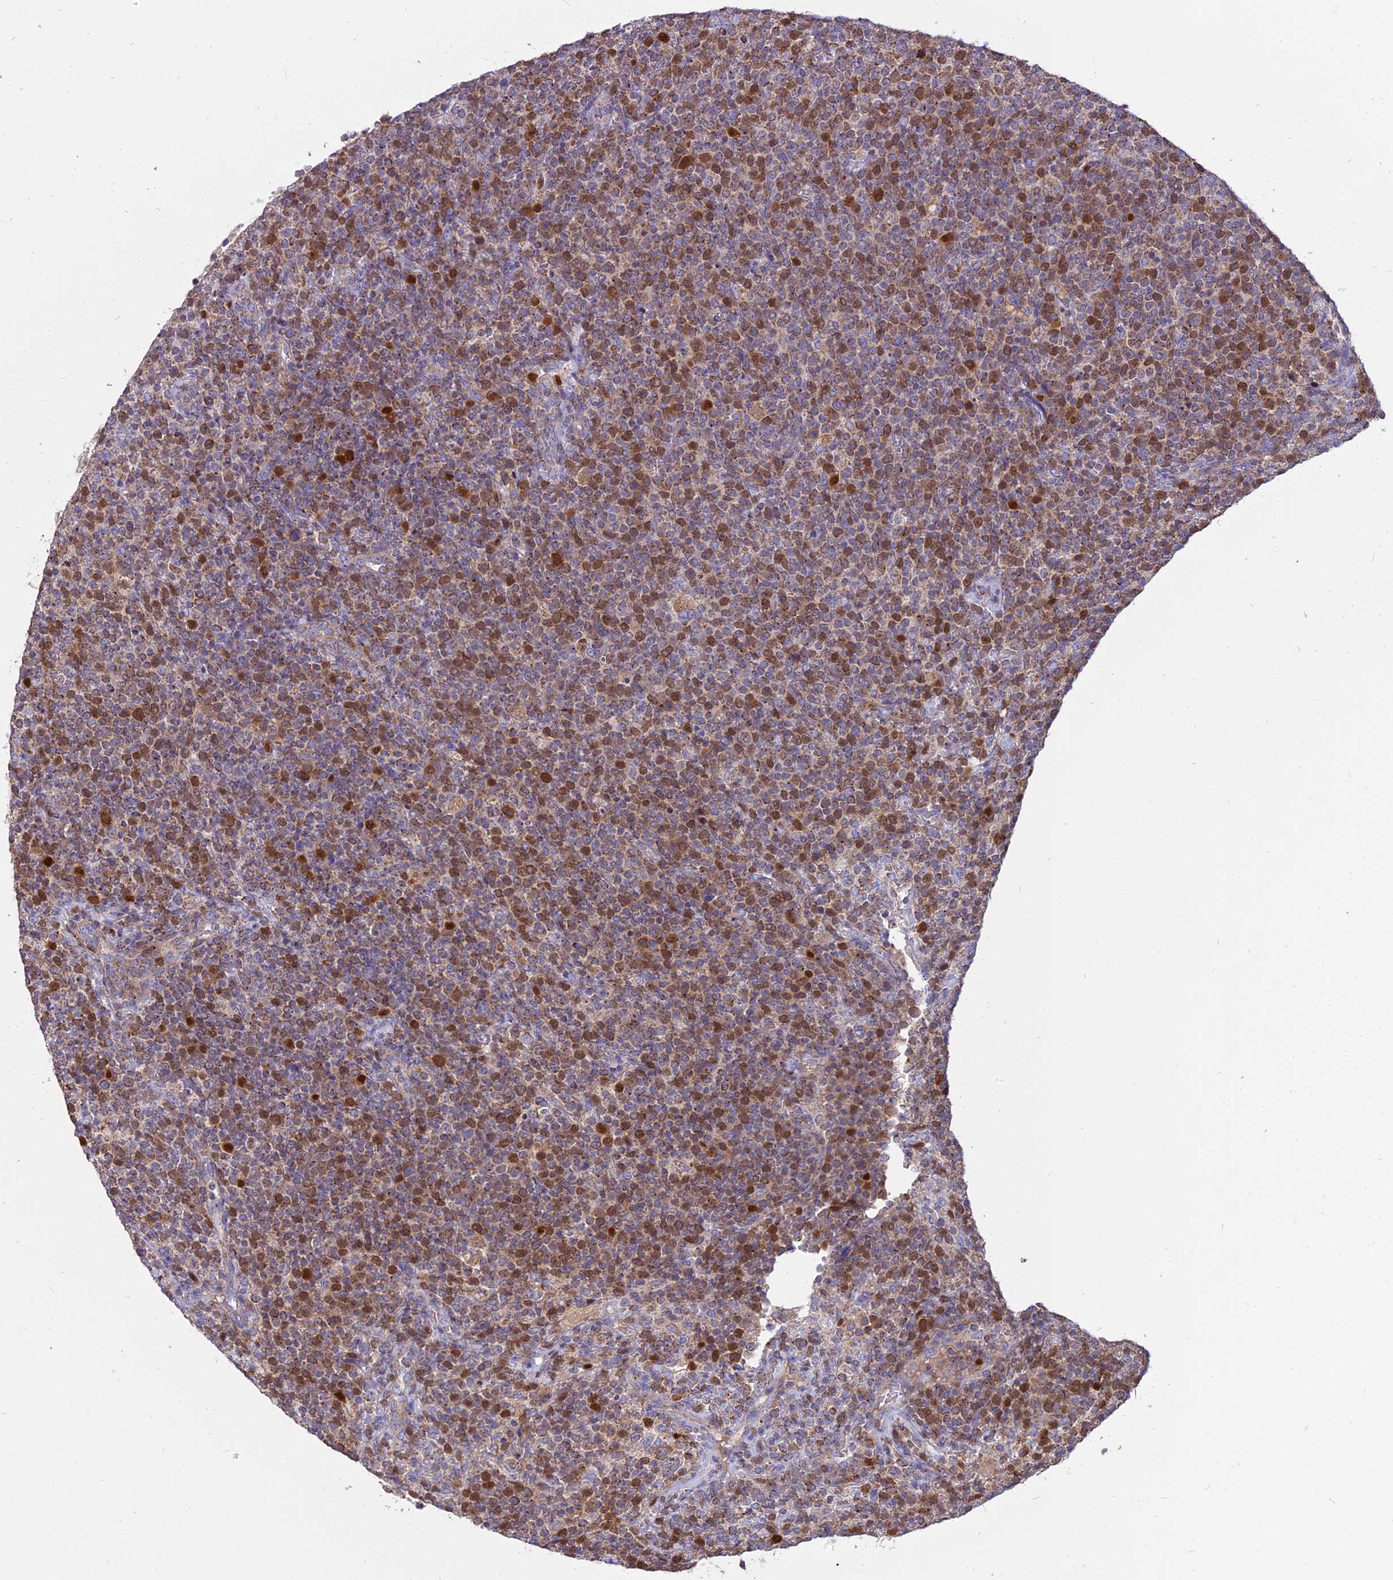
{"staining": {"intensity": "moderate", "quantity": "25%-75%", "location": "cytoplasmic/membranous,nuclear"}, "tissue": "lymphoma", "cell_type": "Tumor cells", "image_type": "cancer", "snomed": [{"axis": "morphology", "description": "Malignant lymphoma, non-Hodgkin's type, High grade"}, {"axis": "topography", "description": "Lymph node"}], "caption": "A high-resolution histopathology image shows immunohistochemistry staining of lymphoma, which displays moderate cytoplasmic/membranous and nuclear positivity in about 25%-75% of tumor cells.", "gene": "CENPV", "patient": {"sex": "male", "age": 61}}